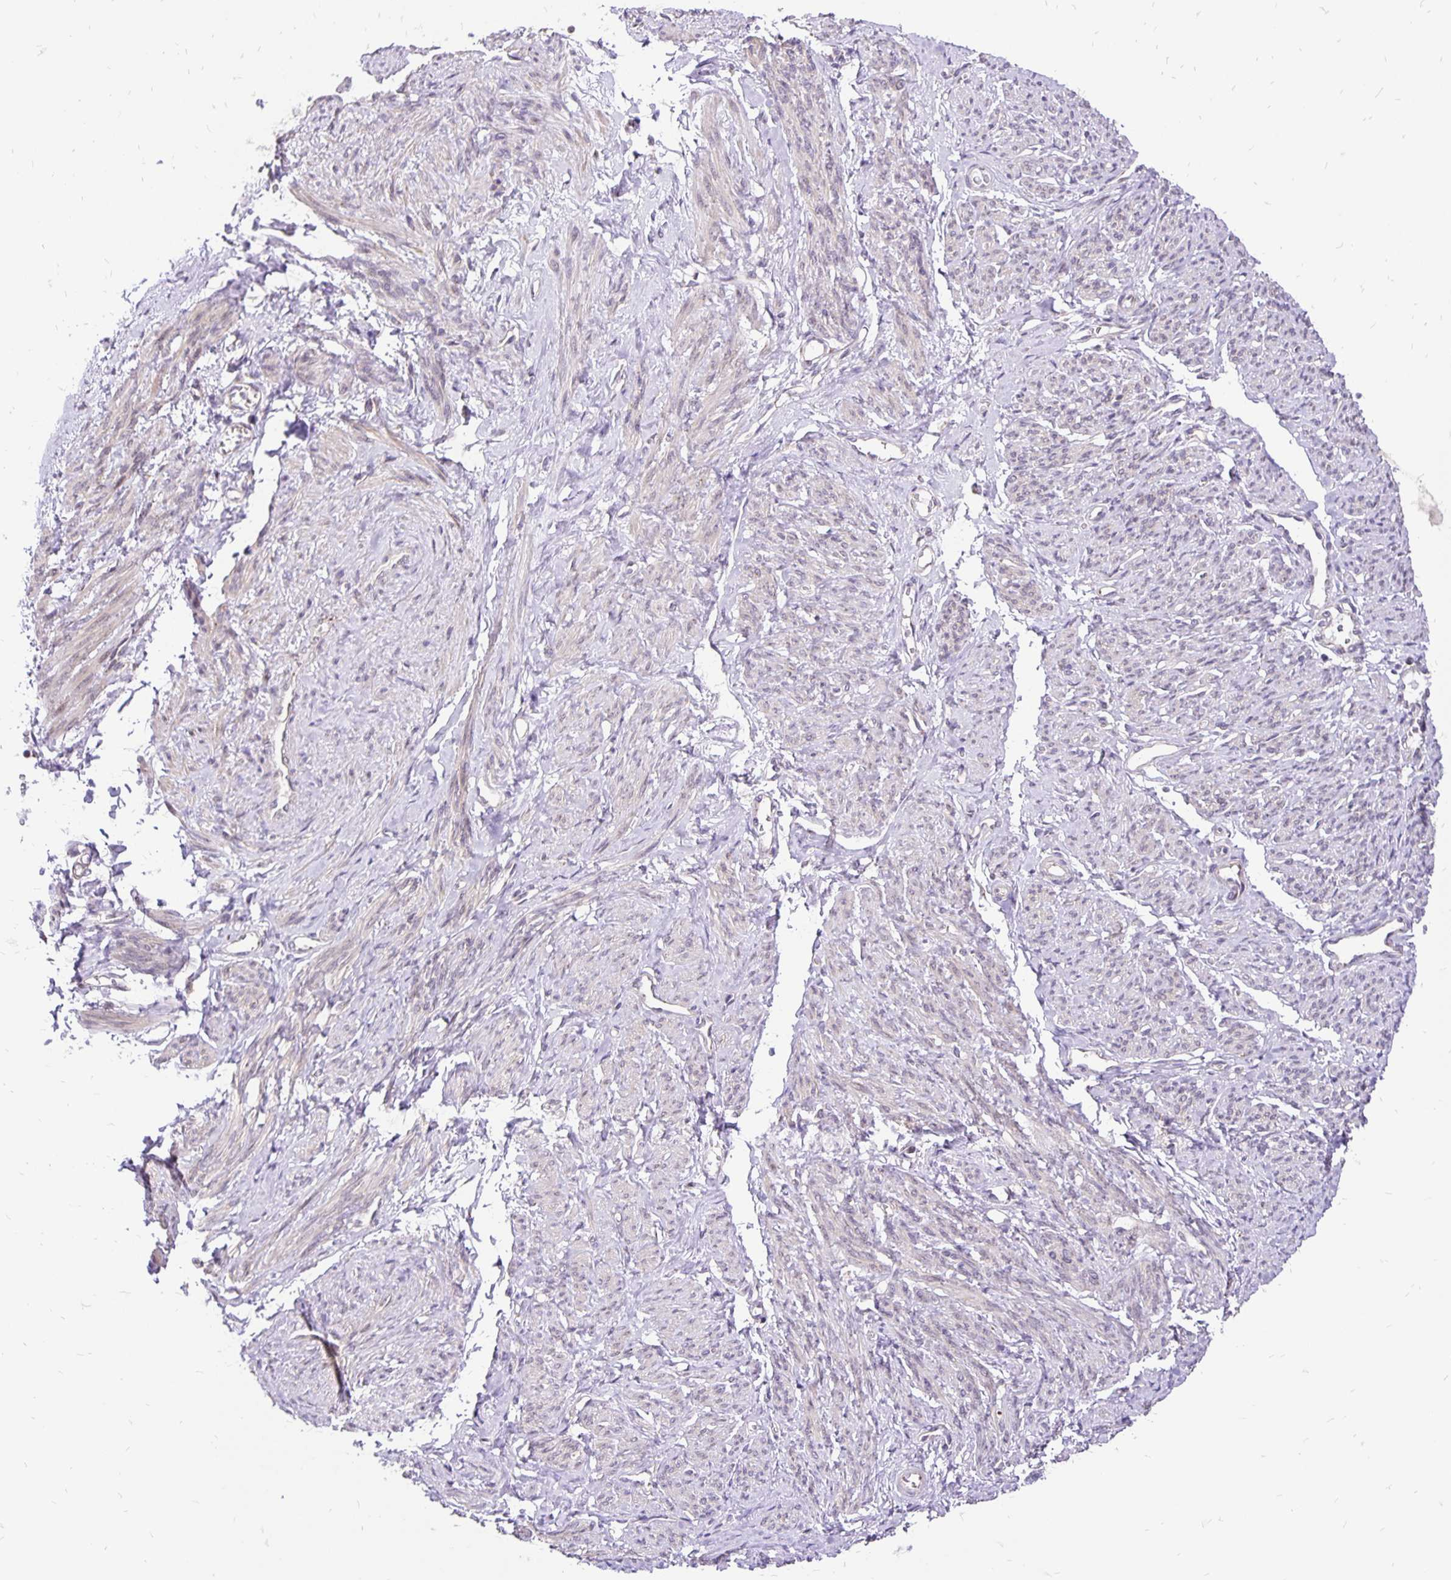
{"staining": {"intensity": "weak", "quantity": "25%-75%", "location": "cytoplasmic/membranous,nuclear"}, "tissue": "smooth muscle", "cell_type": "Smooth muscle cells", "image_type": "normal", "snomed": [{"axis": "morphology", "description": "Normal tissue, NOS"}, {"axis": "topography", "description": "Smooth muscle"}], "caption": "Immunohistochemistry (IHC) (DAB) staining of benign smooth muscle shows weak cytoplasmic/membranous,nuclear protein expression in about 25%-75% of smooth muscle cells. The staining was performed using DAB (3,3'-diaminobenzidine), with brown indicating positive protein expression. Nuclei are stained blue with hematoxylin.", "gene": "GOLGA5", "patient": {"sex": "female", "age": 65}}